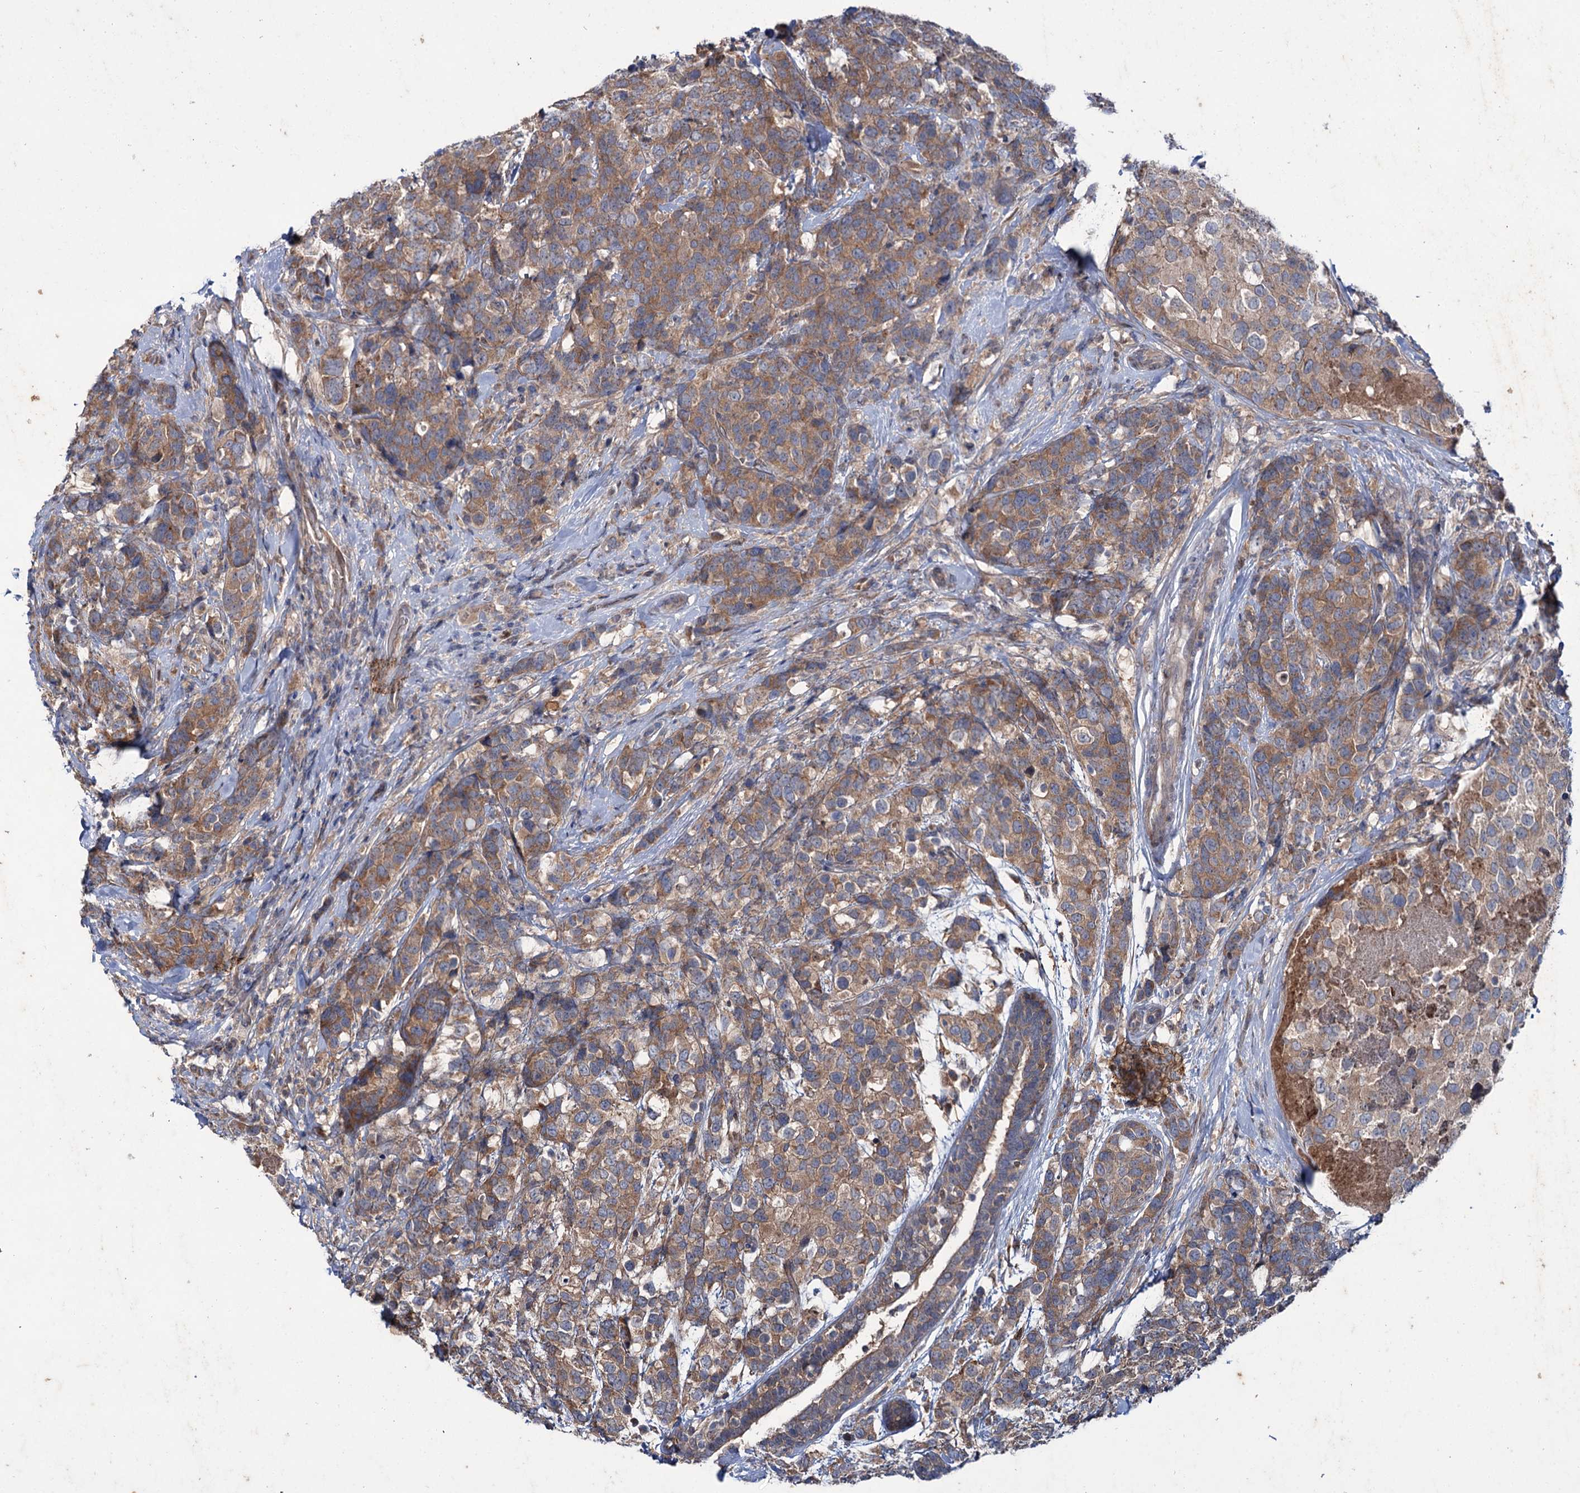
{"staining": {"intensity": "moderate", "quantity": ">75%", "location": "cytoplasmic/membranous"}, "tissue": "breast cancer", "cell_type": "Tumor cells", "image_type": "cancer", "snomed": [{"axis": "morphology", "description": "Lobular carcinoma"}, {"axis": "topography", "description": "Breast"}], "caption": "Human lobular carcinoma (breast) stained with a protein marker exhibits moderate staining in tumor cells.", "gene": "PTPN3", "patient": {"sex": "female", "age": 59}}